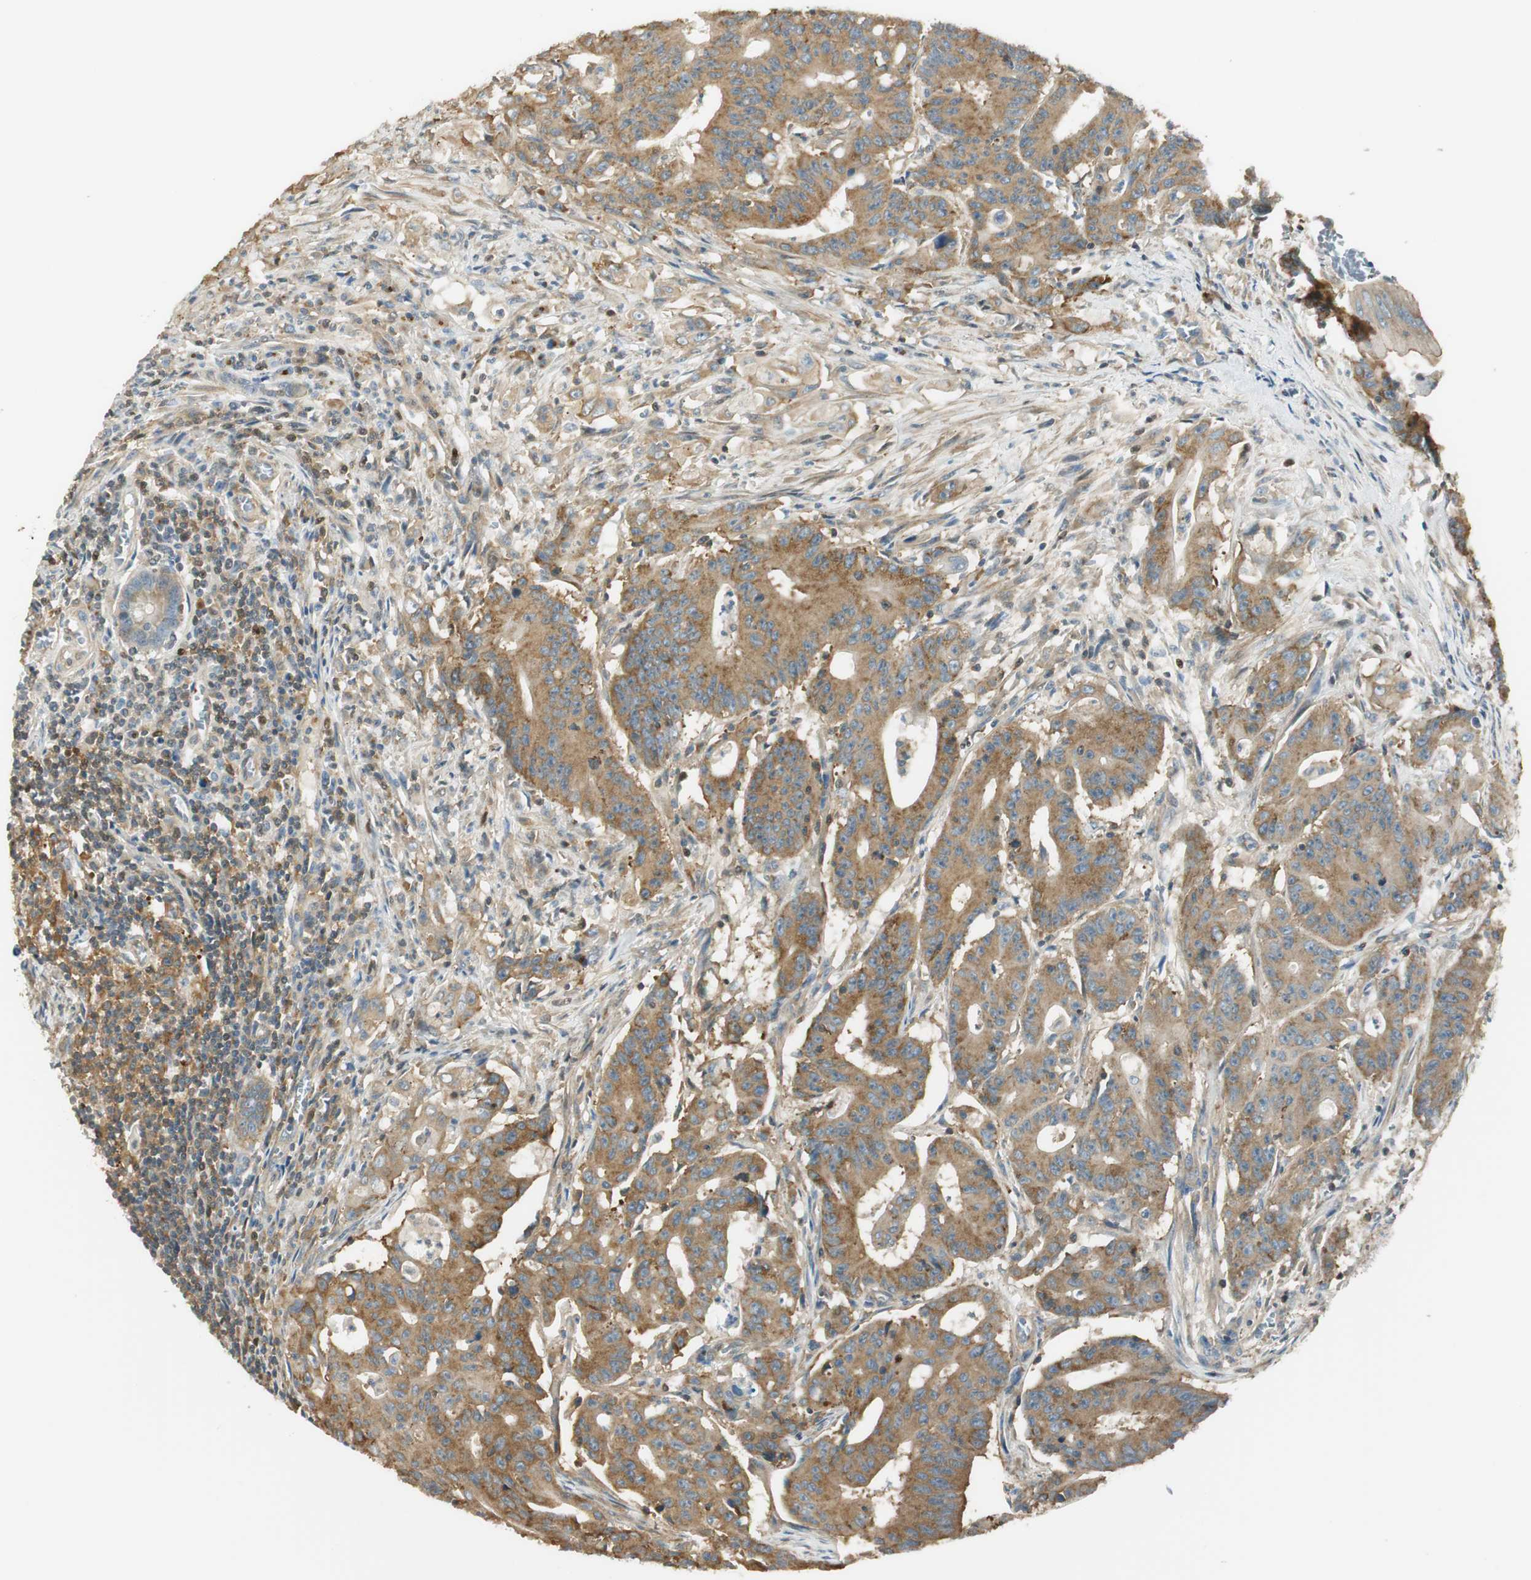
{"staining": {"intensity": "moderate", "quantity": ">75%", "location": "cytoplasmic/membranous"}, "tissue": "colorectal cancer", "cell_type": "Tumor cells", "image_type": "cancer", "snomed": [{"axis": "morphology", "description": "Adenocarcinoma, NOS"}, {"axis": "topography", "description": "Colon"}], "caption": "Human adenocarcinoma (colorectal) stained with a protein marker displays moderate staining in tumor cells.", "gene": "PI4K2B", "patient": {"sex": "male", "age": 45}}